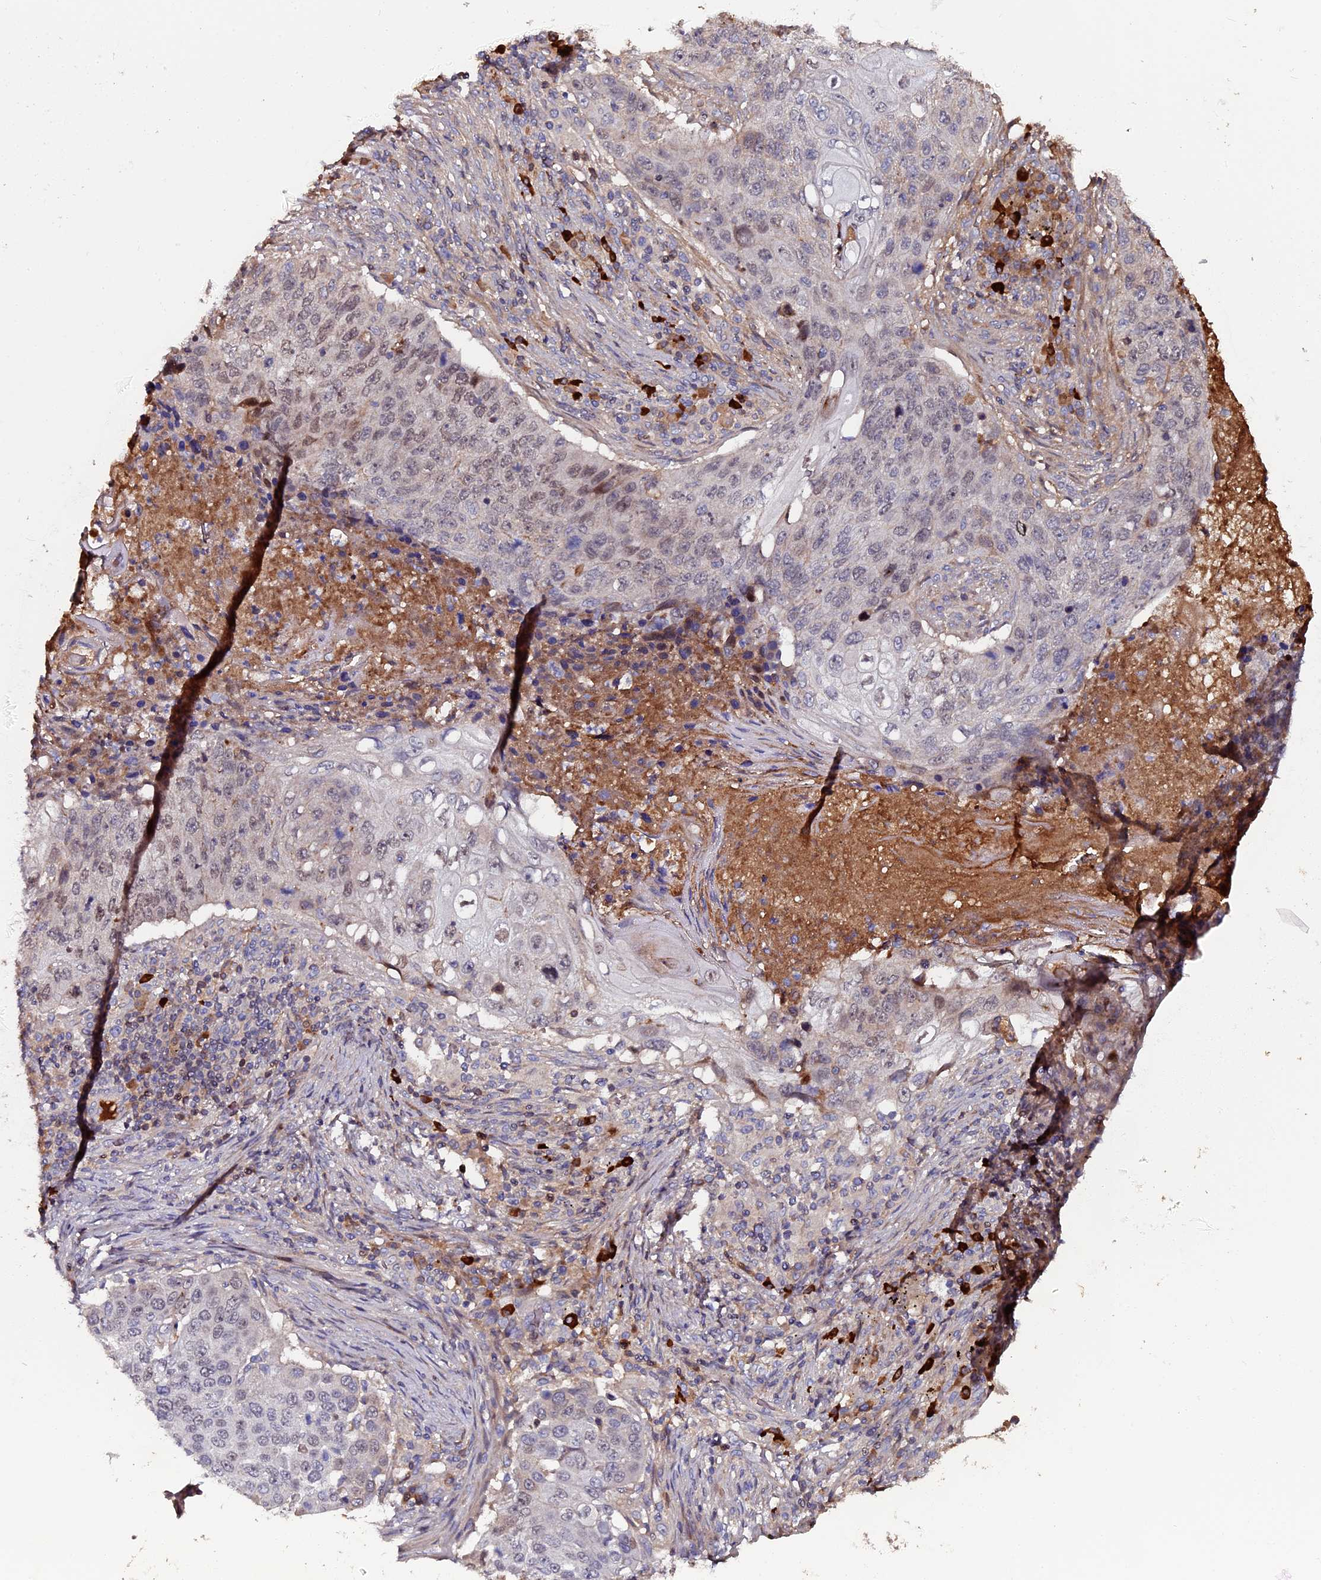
{"staining": {"intensity": "weak", "quantity": "25%-75%", "location": "nuclear"}, "tissue": "lung cancer", "cell_type": "Tumor cells", "image_type": "cancer", "snomed": [{"axis": "morphology", "description": "Squamous cell carcinoma, NOS"}, {"axis": "topography", "description": "Lung"}], "caption": "Weak nuclear positivity for a protein is identified in about 25%-75% of tumor cells of lung squamous cell carcinoma using IHC.", "gene": "LYG2", "patient": {"sex": "female", "age": 63}}